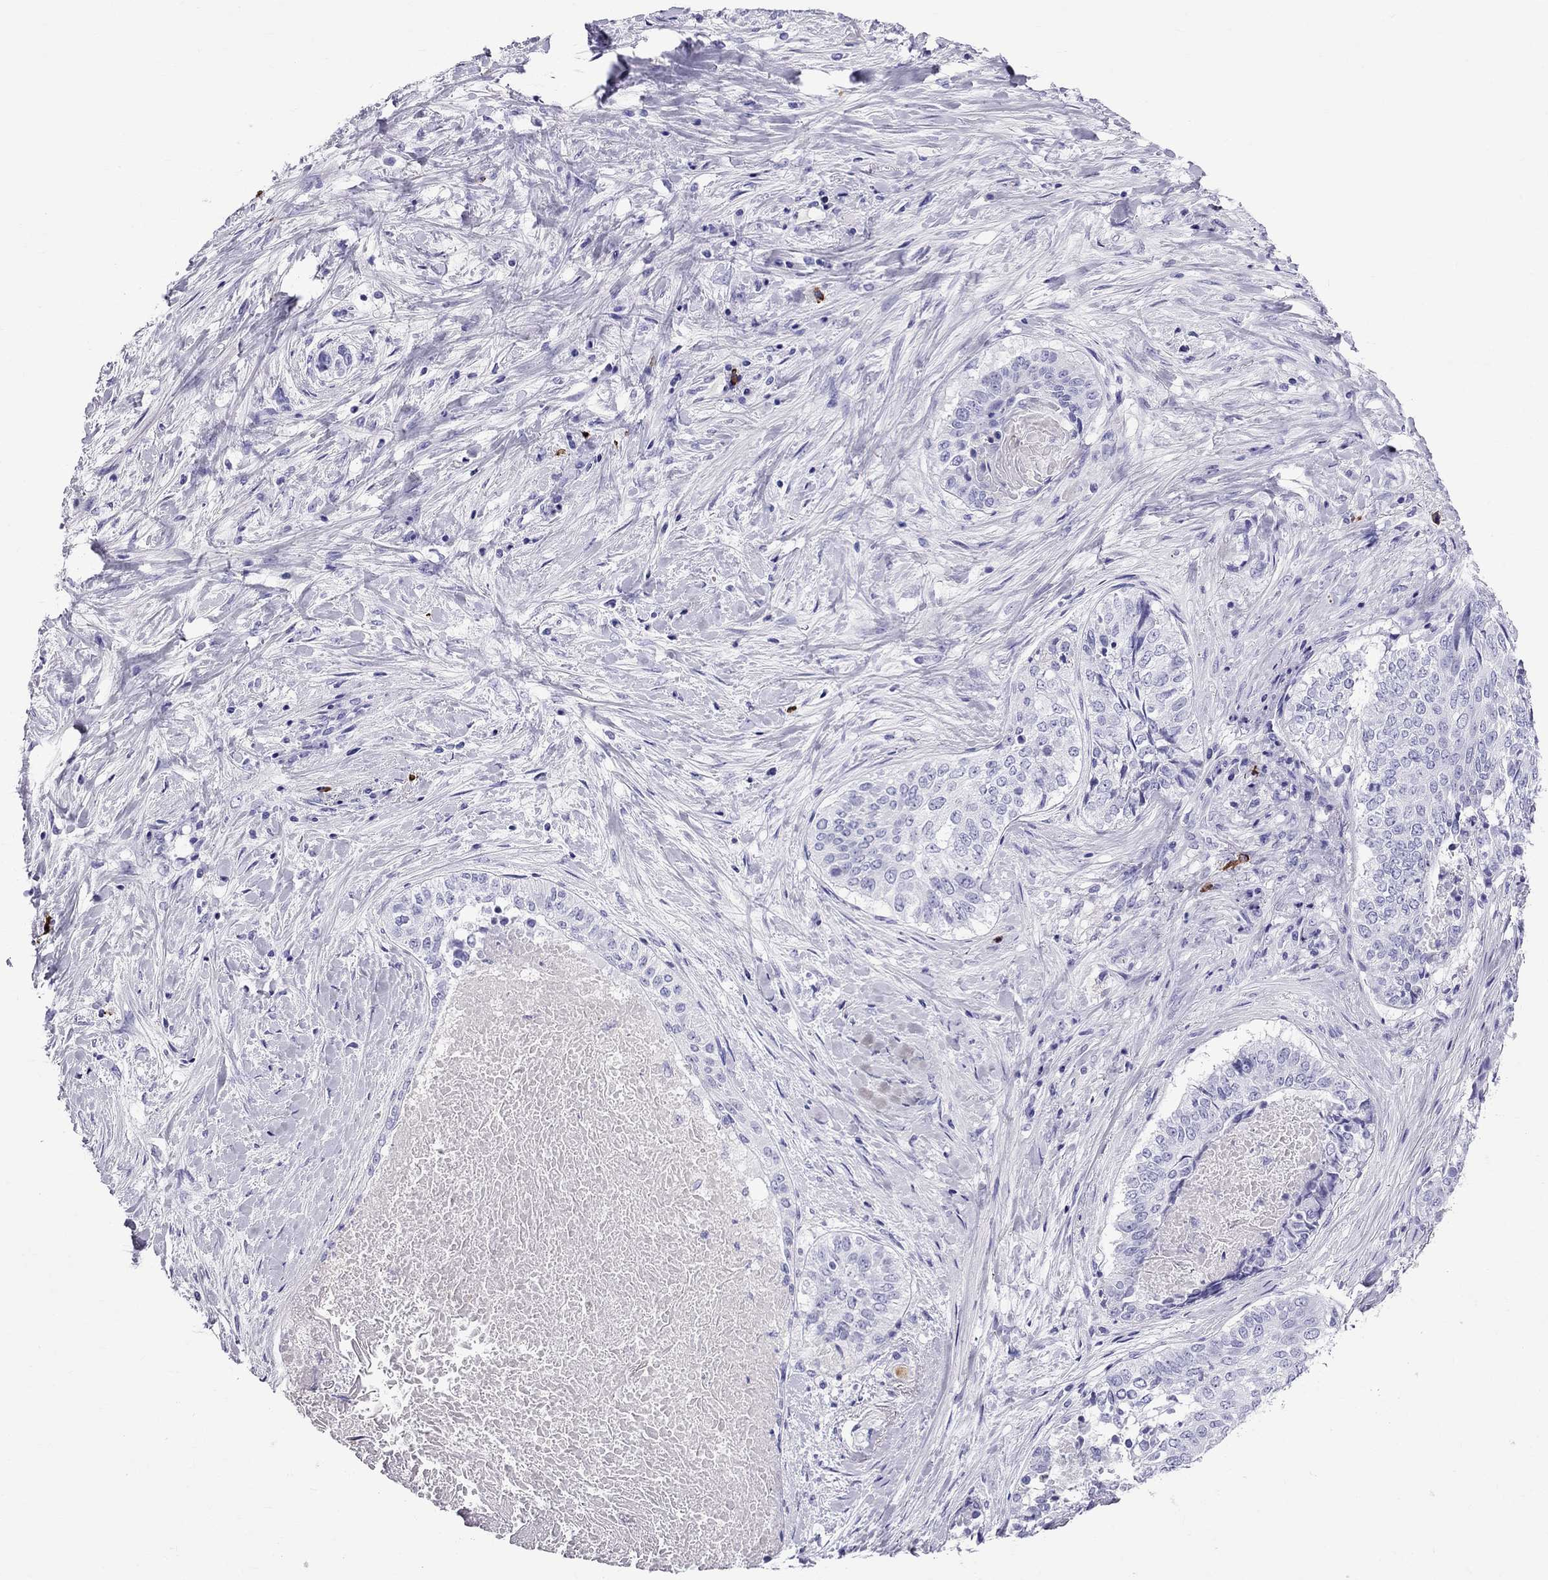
{"staining": {"intensity": "negative", "quantity": "none", "location": "none"}, "tissue": "lung cancer", "cell_type": "Tumor cells", "image_type": "cancer", "snomed": [{"axis": "morphology", "description": "Squamous cell carcinoma, NOS"}, {"axis": "topography", "description": "Lung"}], "caption": "A photomicrograph of human lung cancer (squamous cell carcinoma) is negative for staining in tumor cells.", "gene": "SCART1", "patient": {"sex": "male", "age": 64}}